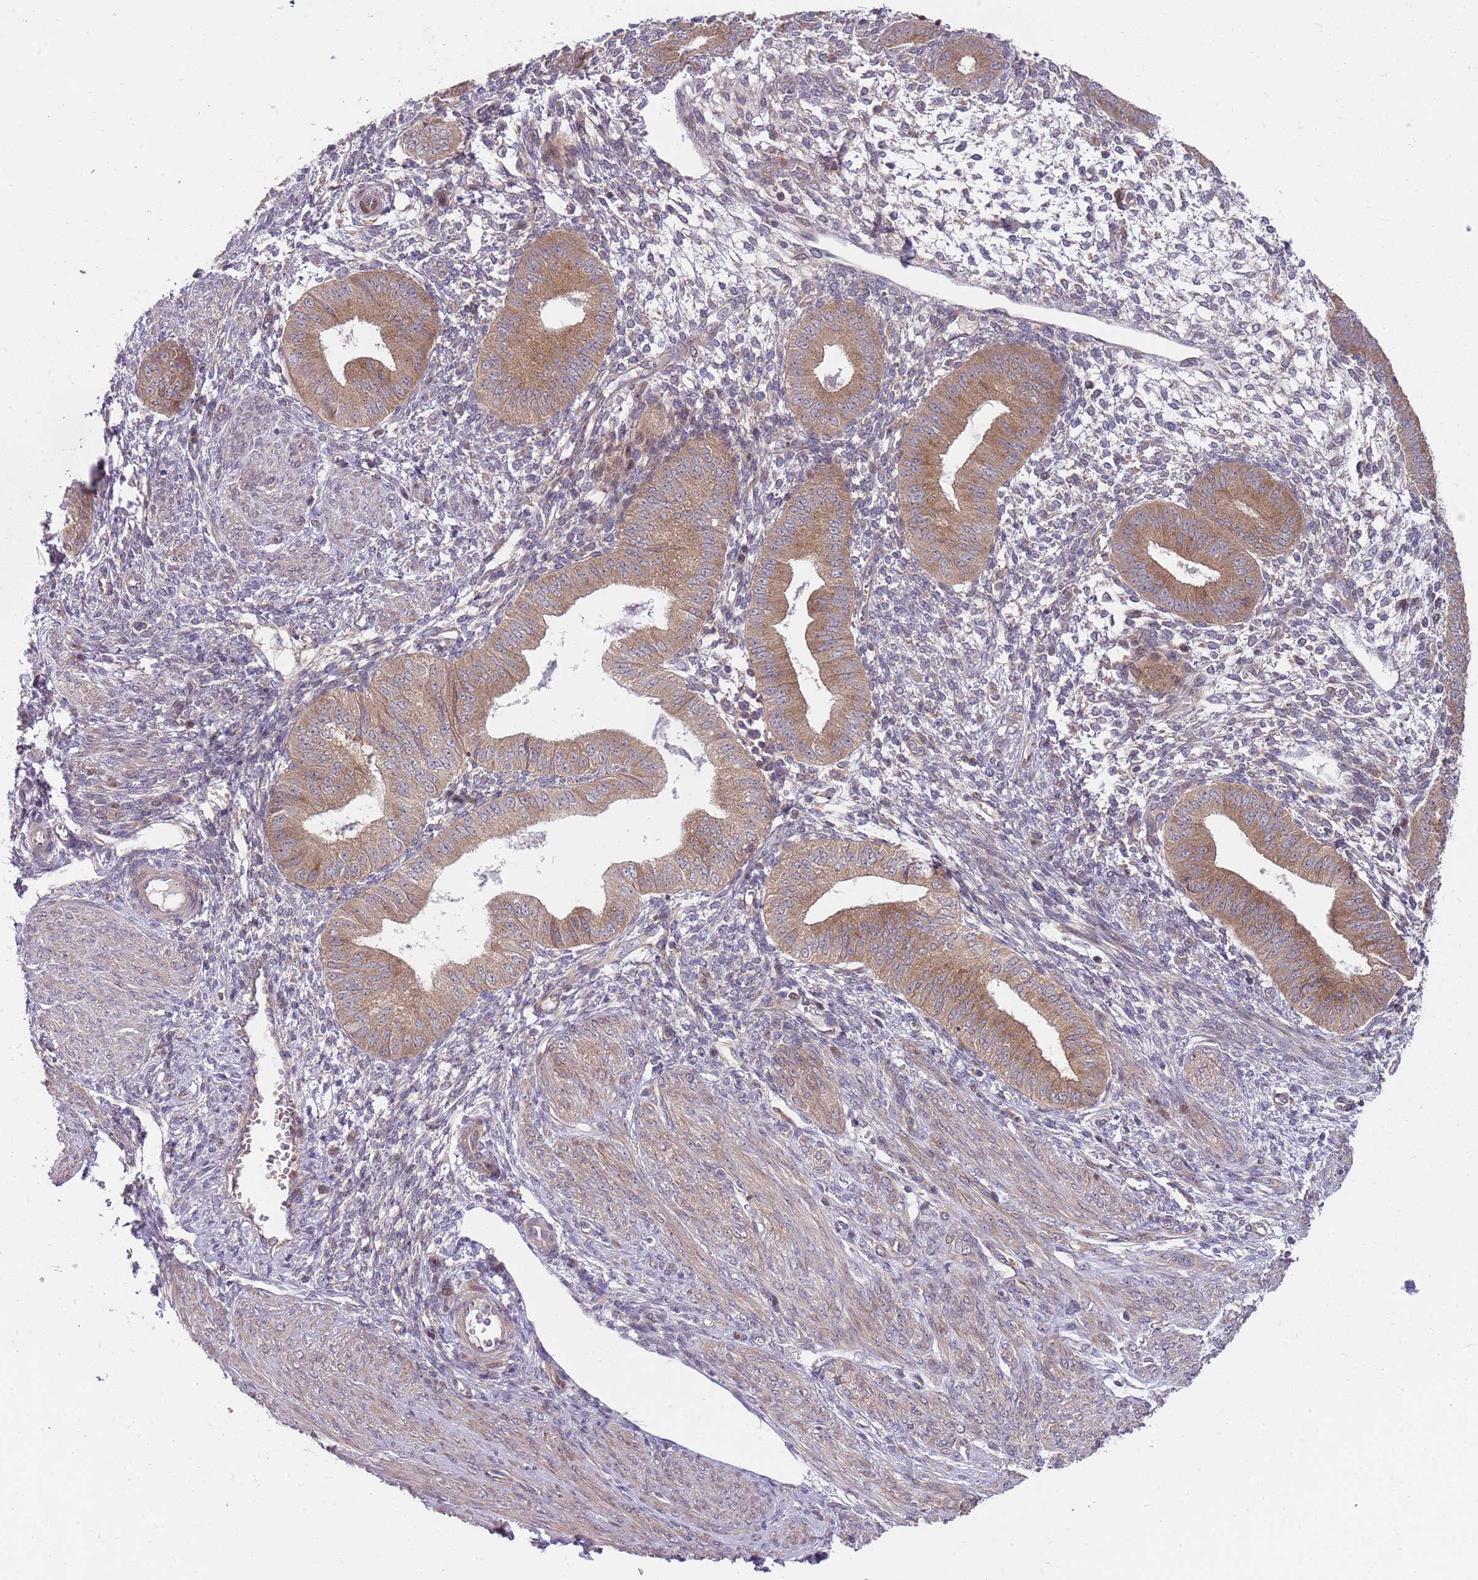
{"staining": {"intensity": "negative", "quantity": "none", "location": "none"}, "tissue": "endometrium", "cell_type": "Cells in endometrial stroma", "image_type": "normal", "snomed": [{"axis": "morphology", "description": "Normal tissue, NOS"}, {"axis": "topography", "description": "Endometrium"}], "caption": "This is an immunohistochemistry histopathology image of unremarkable human endometrium. There is no staining in cells in endometrial stroma.", "gene": "GGA1", "patient": {"sex": "female", "age": 49}}